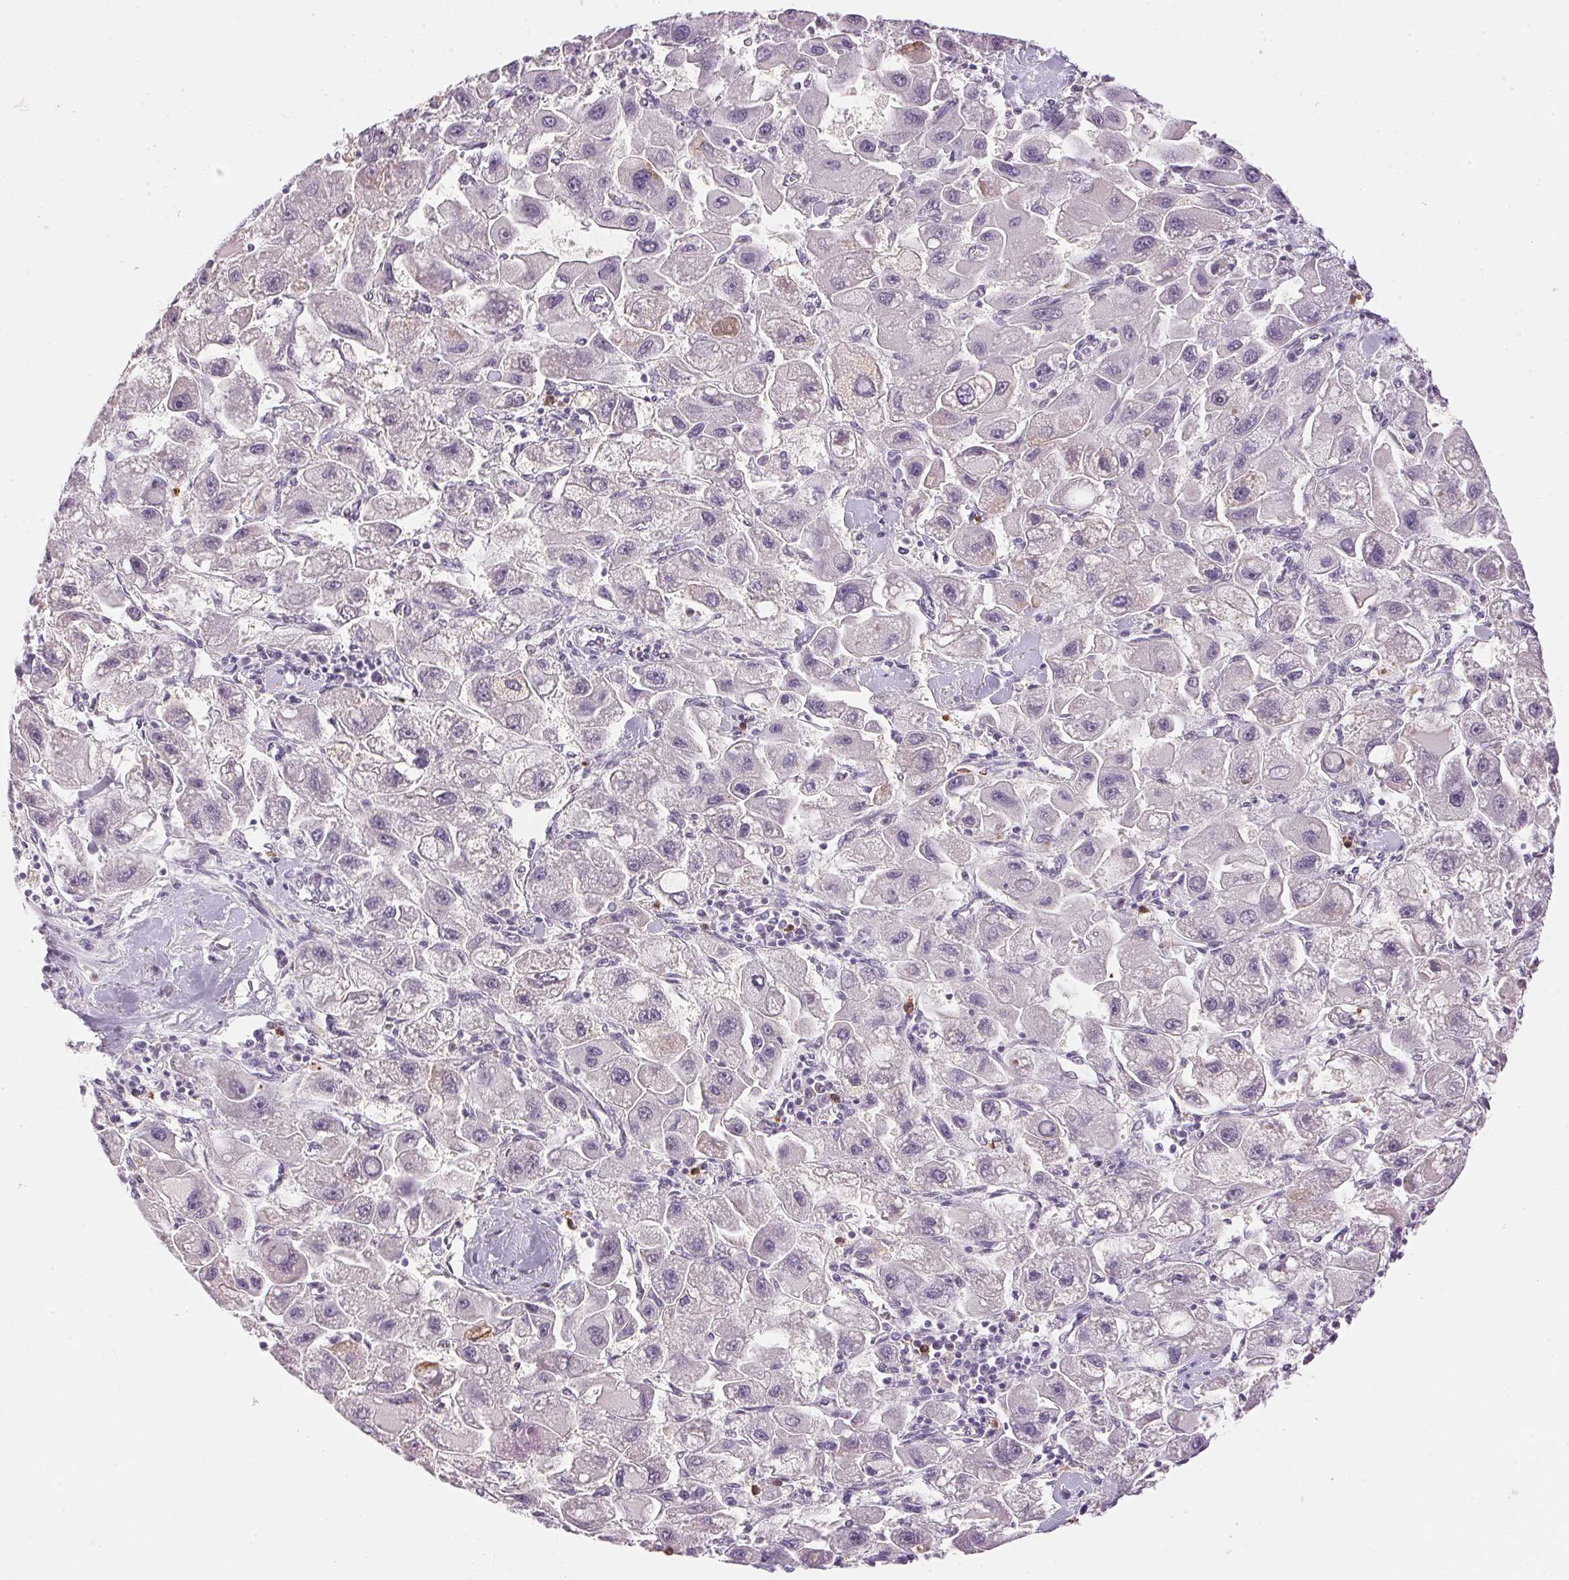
{"staining": {"intensity": "negative", "quantity": "none", "location": "none"}, "tissue": "liver cancer", "cell_type": "Tumor cells", "image_type": "cancer", "snomed": [{"axis": "morphology", "description": "Carcinoma, Hepatocellular, NOS"}, {"axis": "topography", "description": "Liver"}], "caption": "The image exhibits no significant staining in tumor cells of hepatocellular carcinoma (liver).", "gene": "FNDC4", "patient": {"sex": "male", "age": 24}}